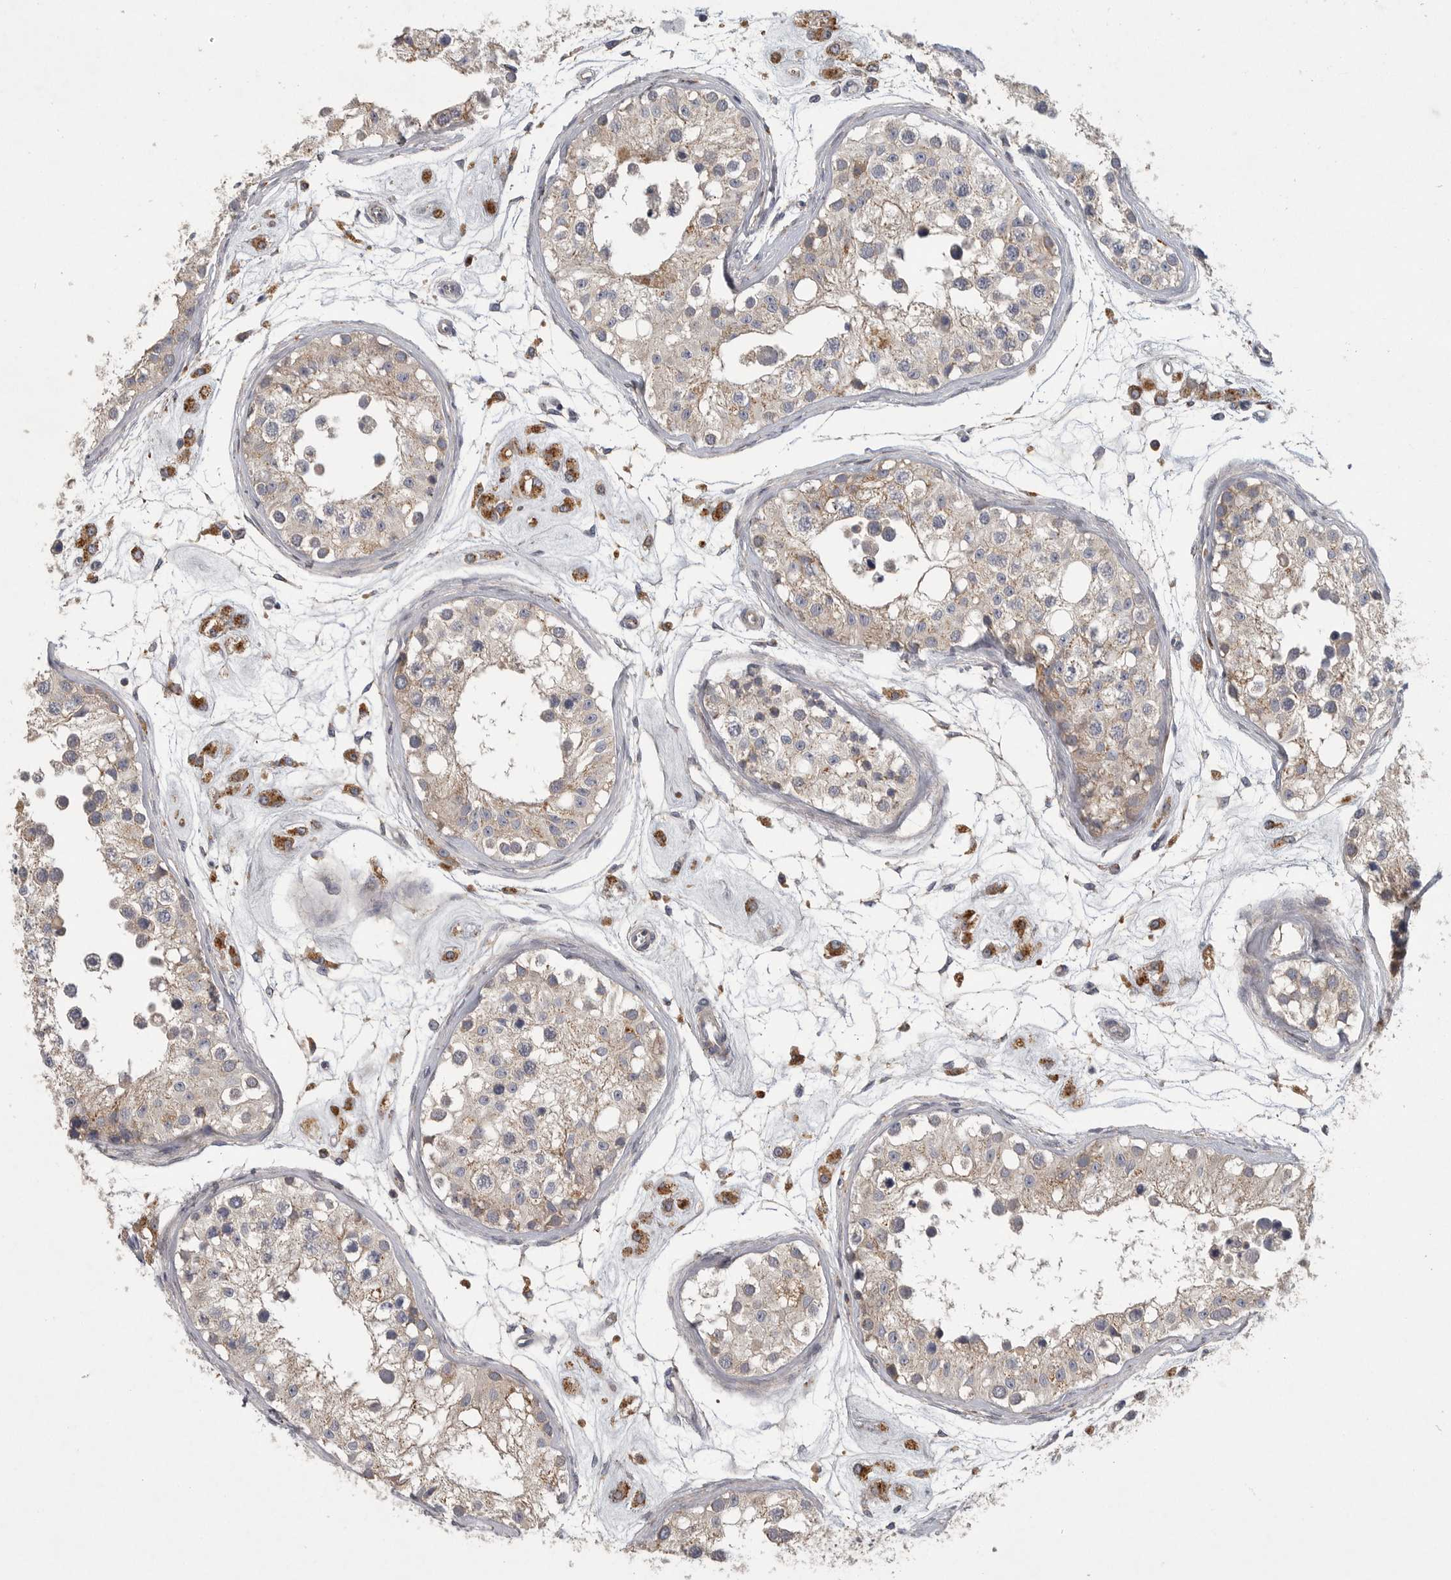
{"staining": {"intensity": "weak", "quantity": "25%-75%", "location": "cytoplasmic/membranous"}, "tissue": "testis", "cell_type": "Cells in seminiferous ducts", "image_type": "normal", "snomed": [{"axis": "morphology", "description": "Normal tissue, NOS"}, {"axis": "morphology", "description": "Adenocarcinoma, metastatic, NOS"}, {"axis": "topography", "description": "Testis"}], "caption": "IHC staining of unremarkable testis, which exhibits low levels of weak cytoplasmic/membranous staining in approximately 25%-75% of cells in seminiferous ducts indicating weak cytoplasmic/membranous protein expression. The staining was performed using DAB (brown) for protein detection and nuclei were counterstained in hematoxylin (blue).", "gene": "LAMTOR3", "patient": {"sex": "male", "age": 26}}